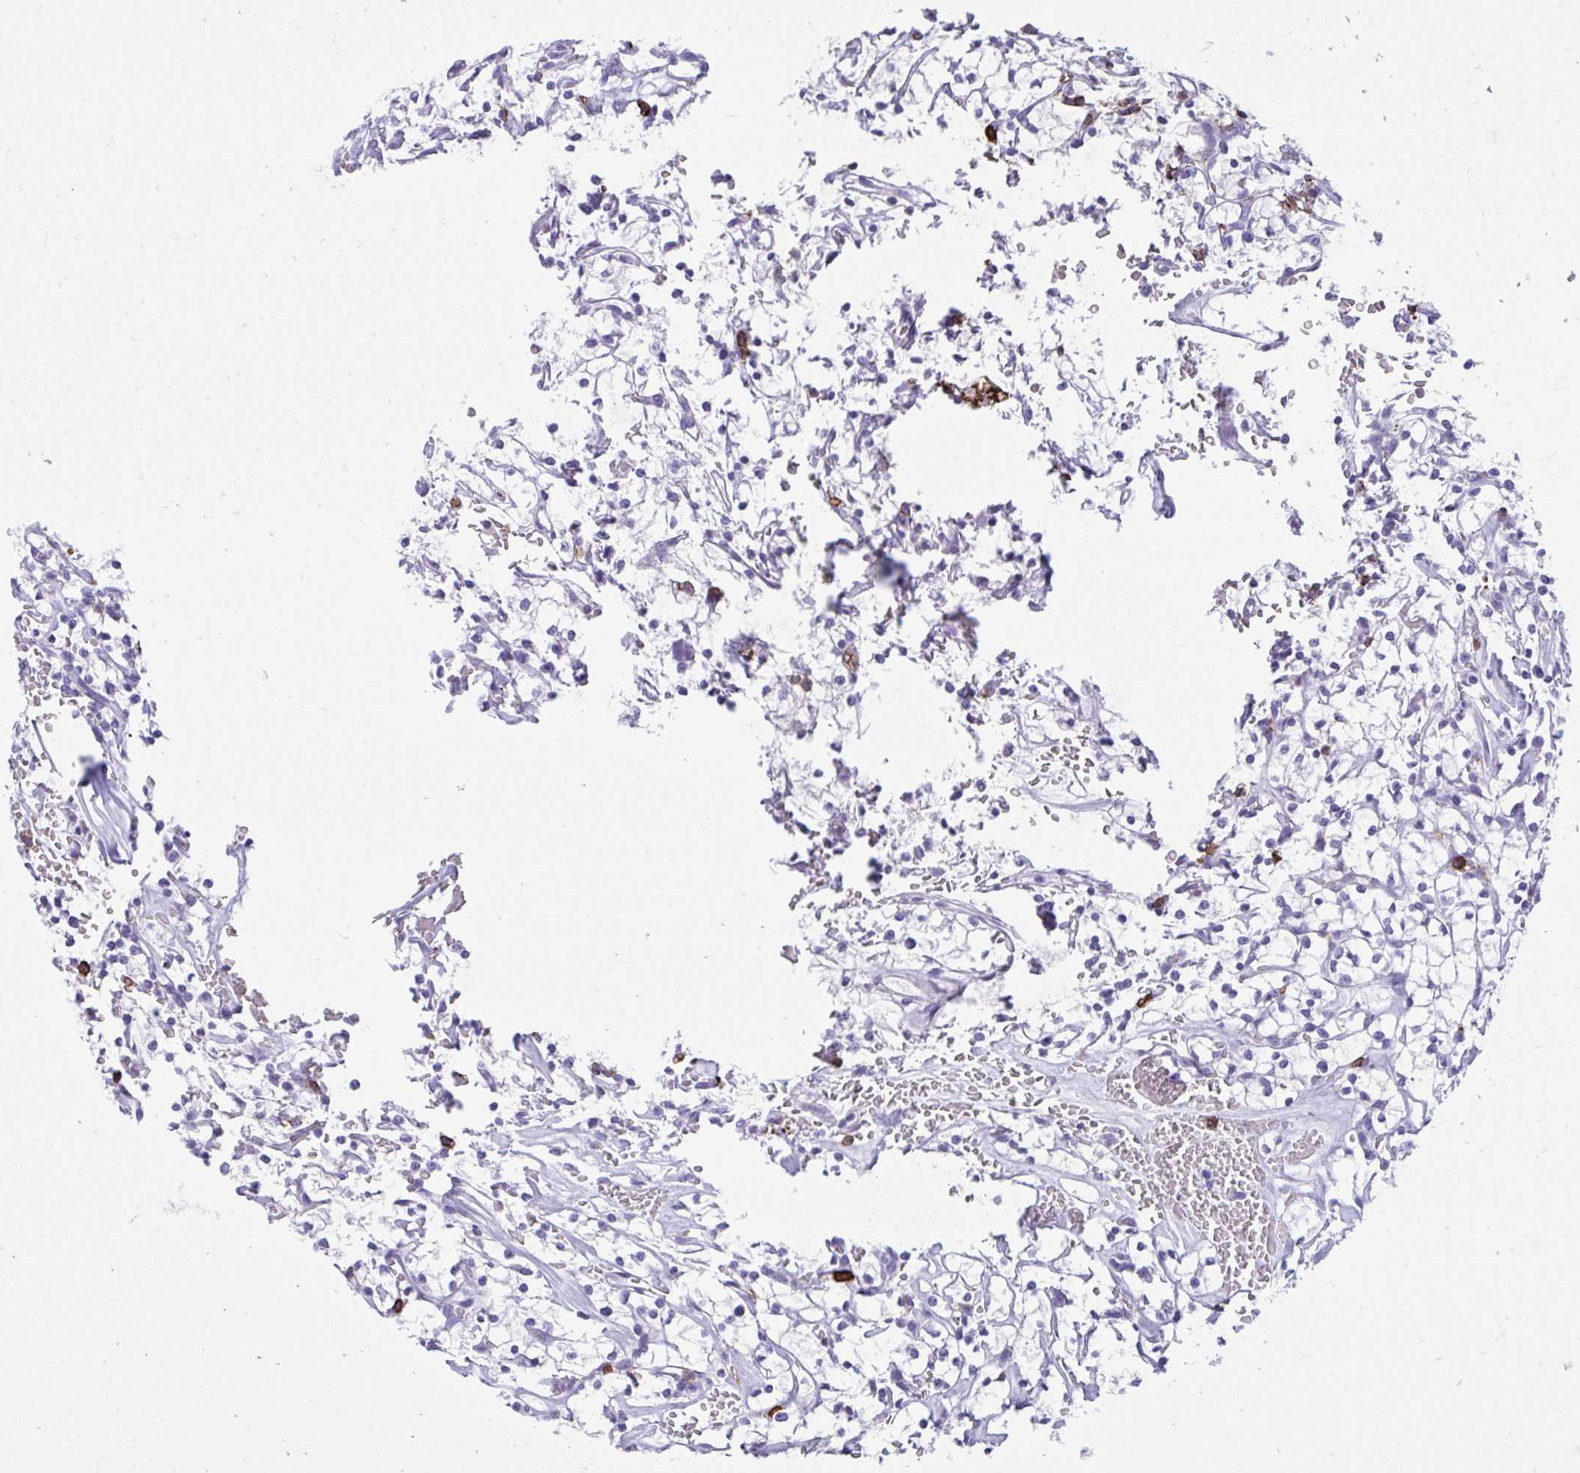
{"staining": {"intensity": "negative", "quantity": "none", "location": "none"}, "tissue": "renal cancer", "cell_type": "Tumor cells", "image_type": "cancer", "snomed": [{"axis": "morphology", "description": "Adenocarcinoma, NOS"}, {"axis": "topography", "description": "Kidney"}], "caption": "The image reveals no significant expression in tumor cells of renal adenocarcinoma.", "gene": "SPN", "patient": {"sex": "female", "age": 64}}